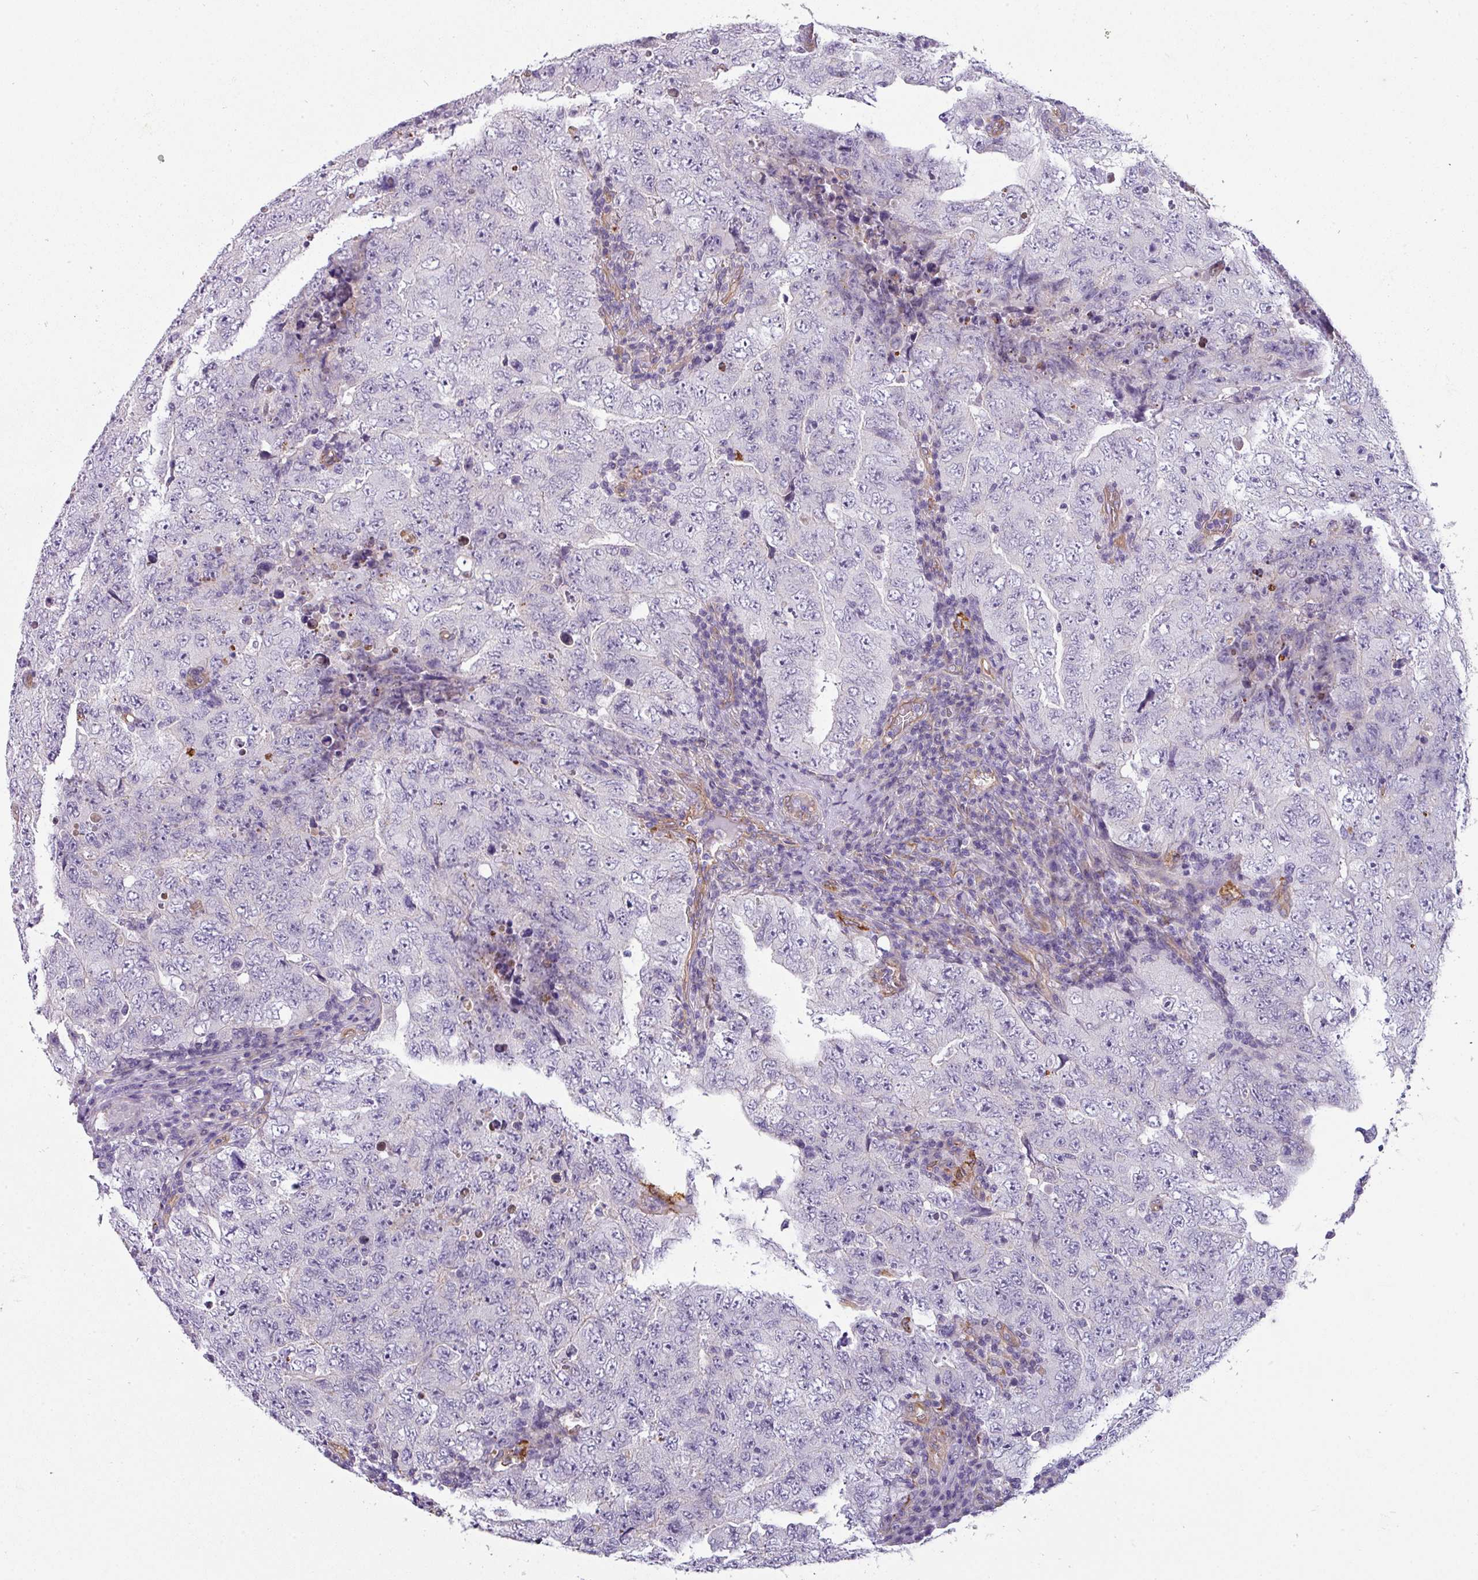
{"staining": {"intensity": "negative", "quantity": "none", "location": "none"}, "tissue": "testis cancer", "cell_type": "Tumor cells", "image_type": "cancer", "snomed": [{"axis": "morphology", "description": "Carcinoma, Embryonal, NOS"}, {"axis": "topography", "description": "Testis"}], "caption": "This is an immunohistochemistry (IHC) photomicrograph of human testis cancer (embryonal carcinoma). There is no expression in tumor cells.", "gene": "BUD23", "patient": {"sex": "male", "age": 26}}